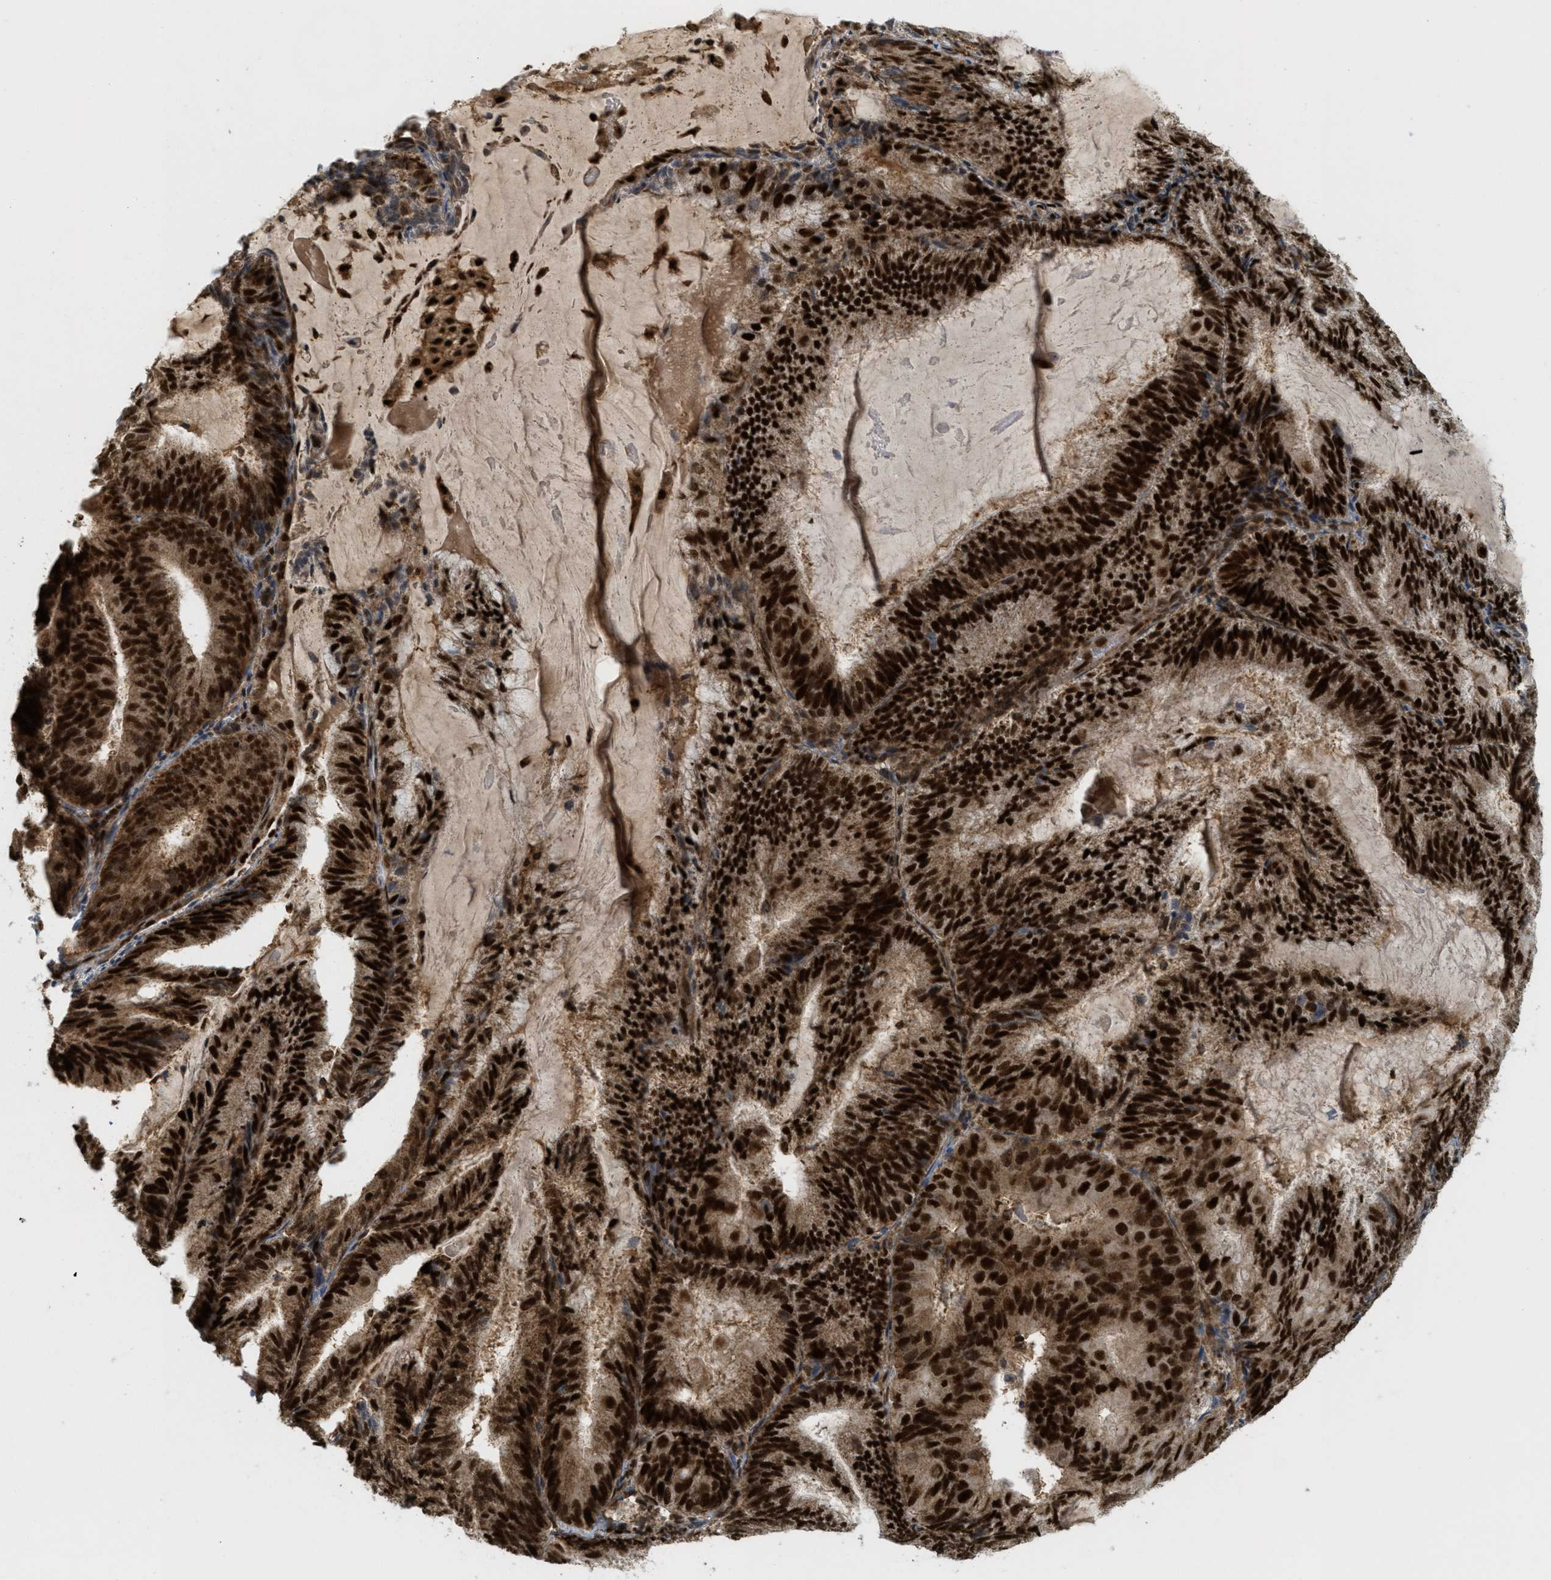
{"staining": {"intensity": "strong", "quantity": ">75%", "location": "cytoplasmic/membranous,nuclear"}, "tissue": "endometrial cancer", "cell_type": "Tumor cells", "image_type": "cancer", "snomed": [{"axis": "morphology", "description": "Adenocarcinoma, NOS"}, {"axis": "topography", "description": "Endometrium"}], "caption": "Endometrial cancer (adenocarcinoma) was stained to show a protein in brown. There is high levels of strong cytoplasmic/membranous and nuclear positivity in about >75% of tumor cells. The protein is stained brown, and the nuclei are stained in blue (DAB (3,3'-diaminobenzidine) IHC with brightfield microscopy, high magnification).", "gene": "TLK1", "patient": {"sex": "female", "age": 81}}